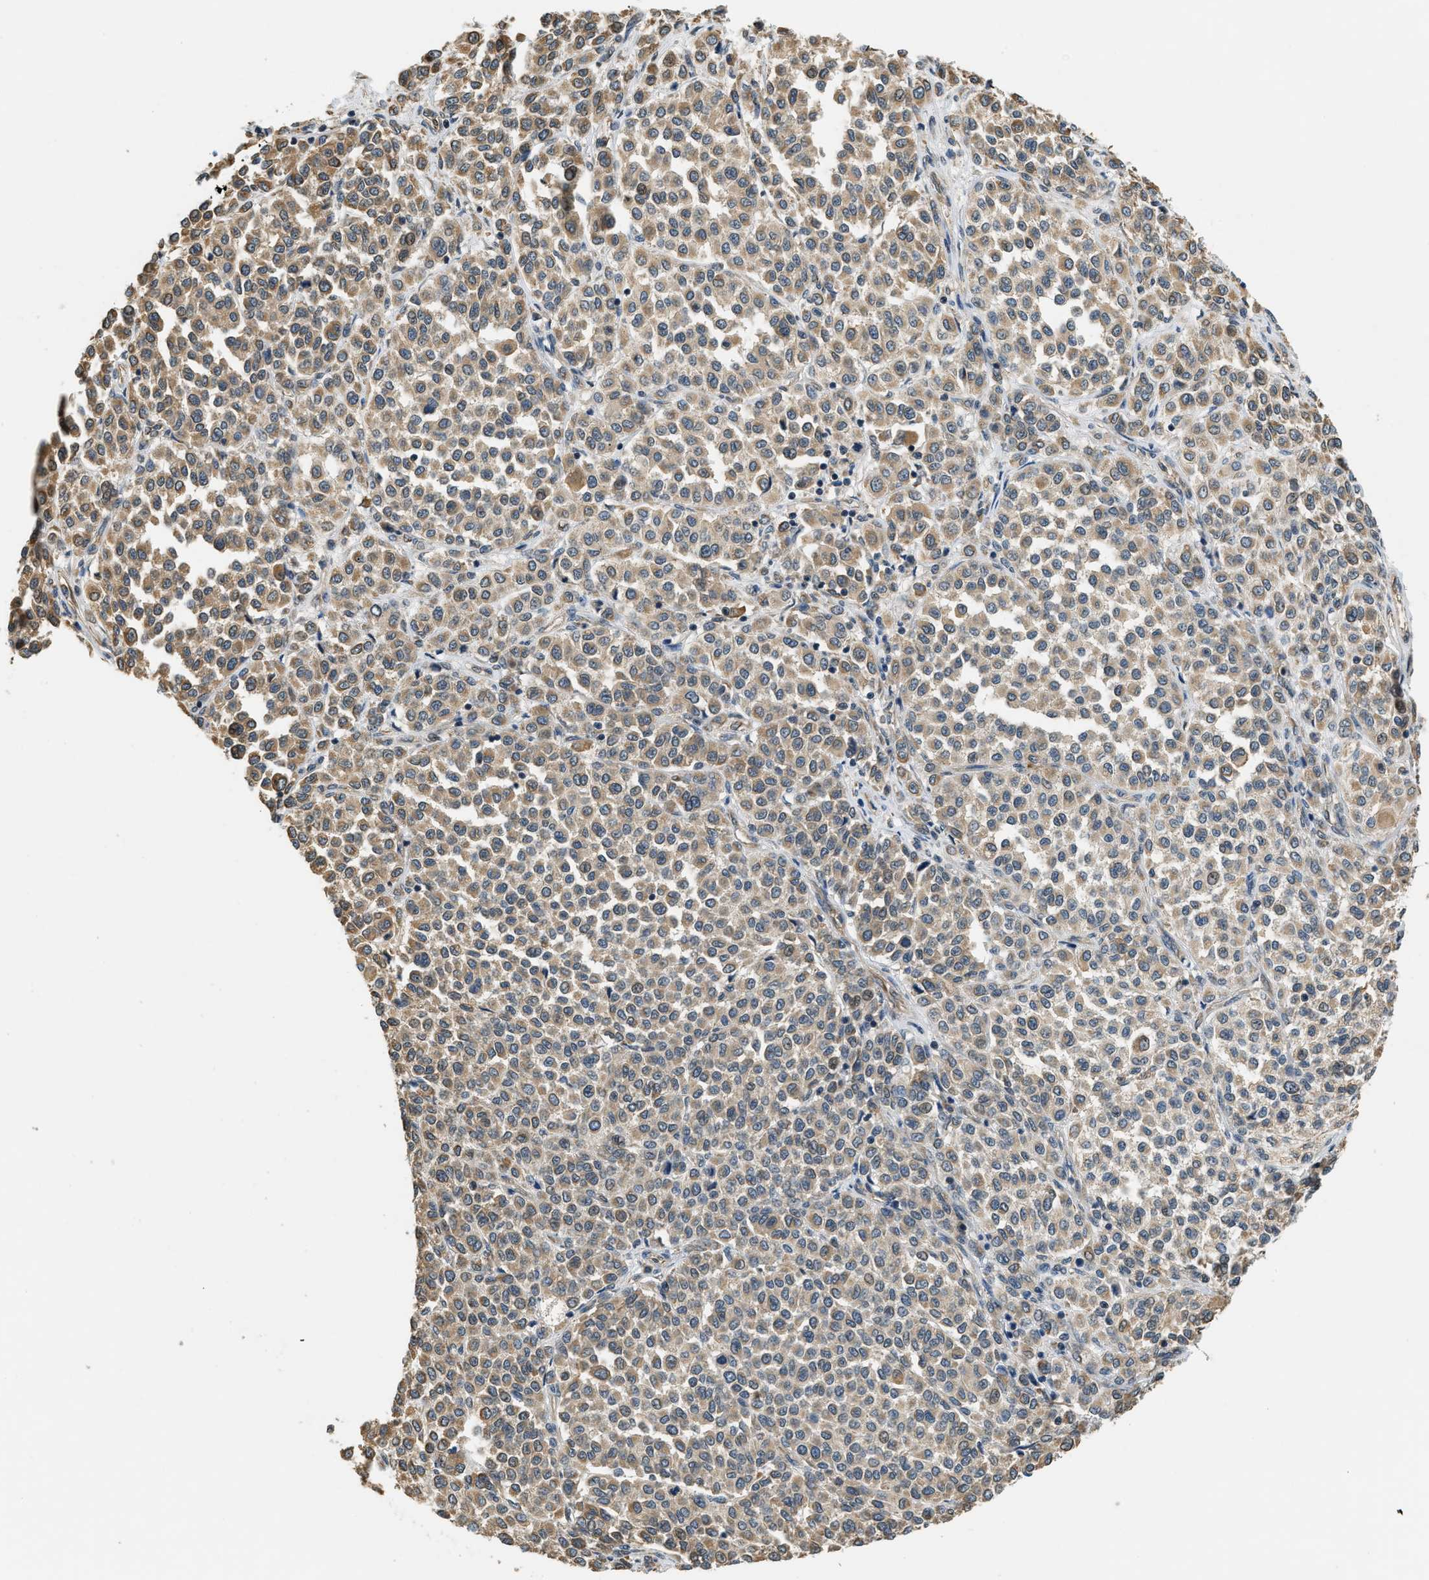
{"staining": {"intensity": "moderate", "quantity": ">75%", "location": "cytoplasmic/membranous"}, "tissue": "melanoma", "cell_type": "Tumor cells", "image_type": "cancer", "snomed": [{"axis": "morphology", "description": "Malignant melanoma, Metastatic site"}, {"axis": "topography", "description": "Pancreas"}], "caption": "High-magnification brightfield microscopy of melanoma stained with DAB (3,3'-diaminobenzidine) (brown) and counterstained with hematoxylin (blue). tumor cells exhibit moderate cytoplasmic/membranous expression is identified in approximately>75% of cells.", "gene": "ALOX12", "patient": {"sex": "female", "age": 30}}